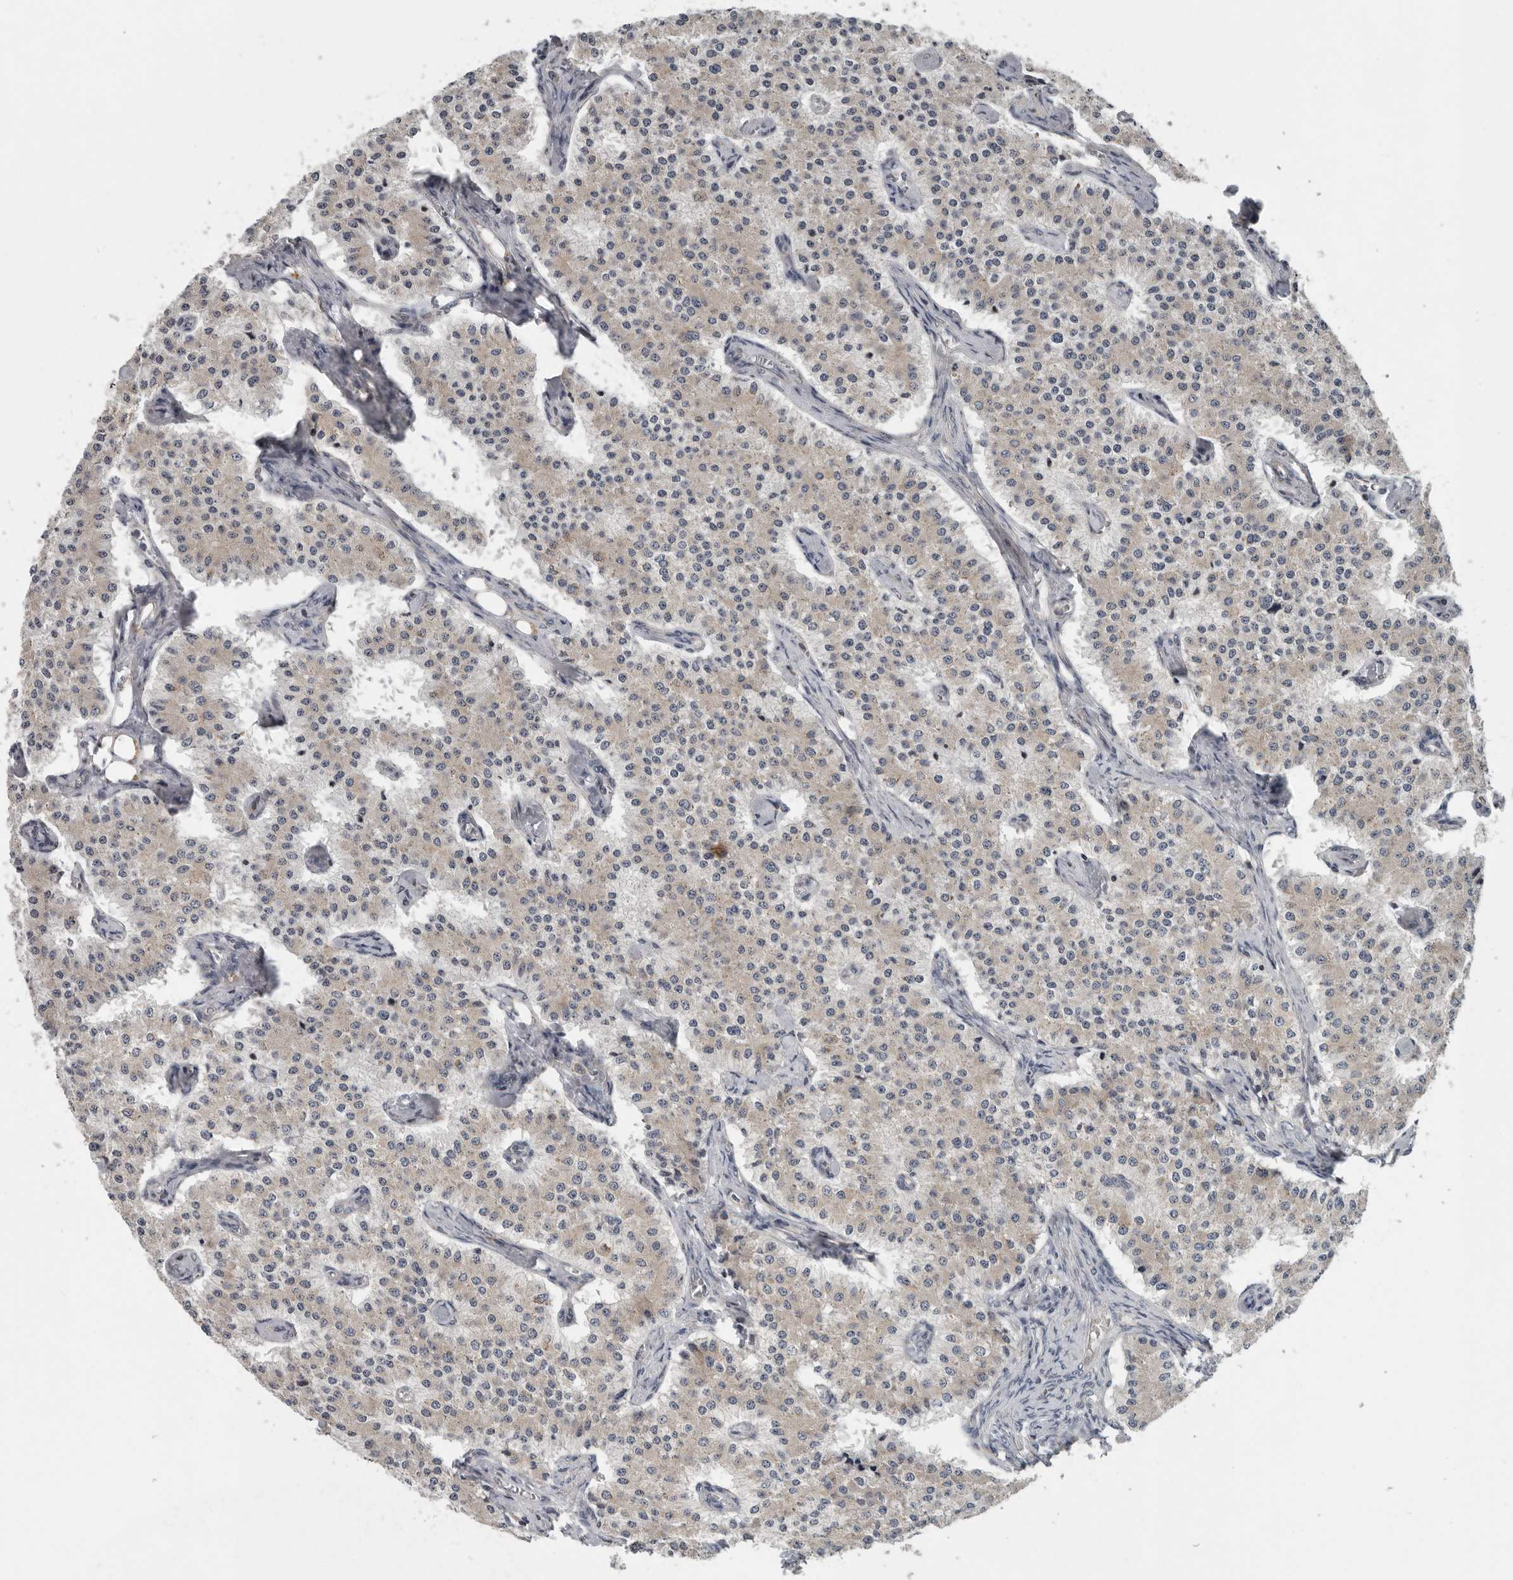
{"staining": {"intensity": "negative", "quantity": "none", "location": "none"}, "tissue": "carcinoid", "cell_type": "Tumor cells", "image_type": "cancer", "snomed": [{"axis": "morphology", "description": "Carcinoid, malignant, NOS"}, {"axis": "topography", "description": "Colon"}], "caption": "Tumor cells show no significant expression in carcinoid.", "gene": "TMEM199", "patient": {"sex": "female", "age": 52}}